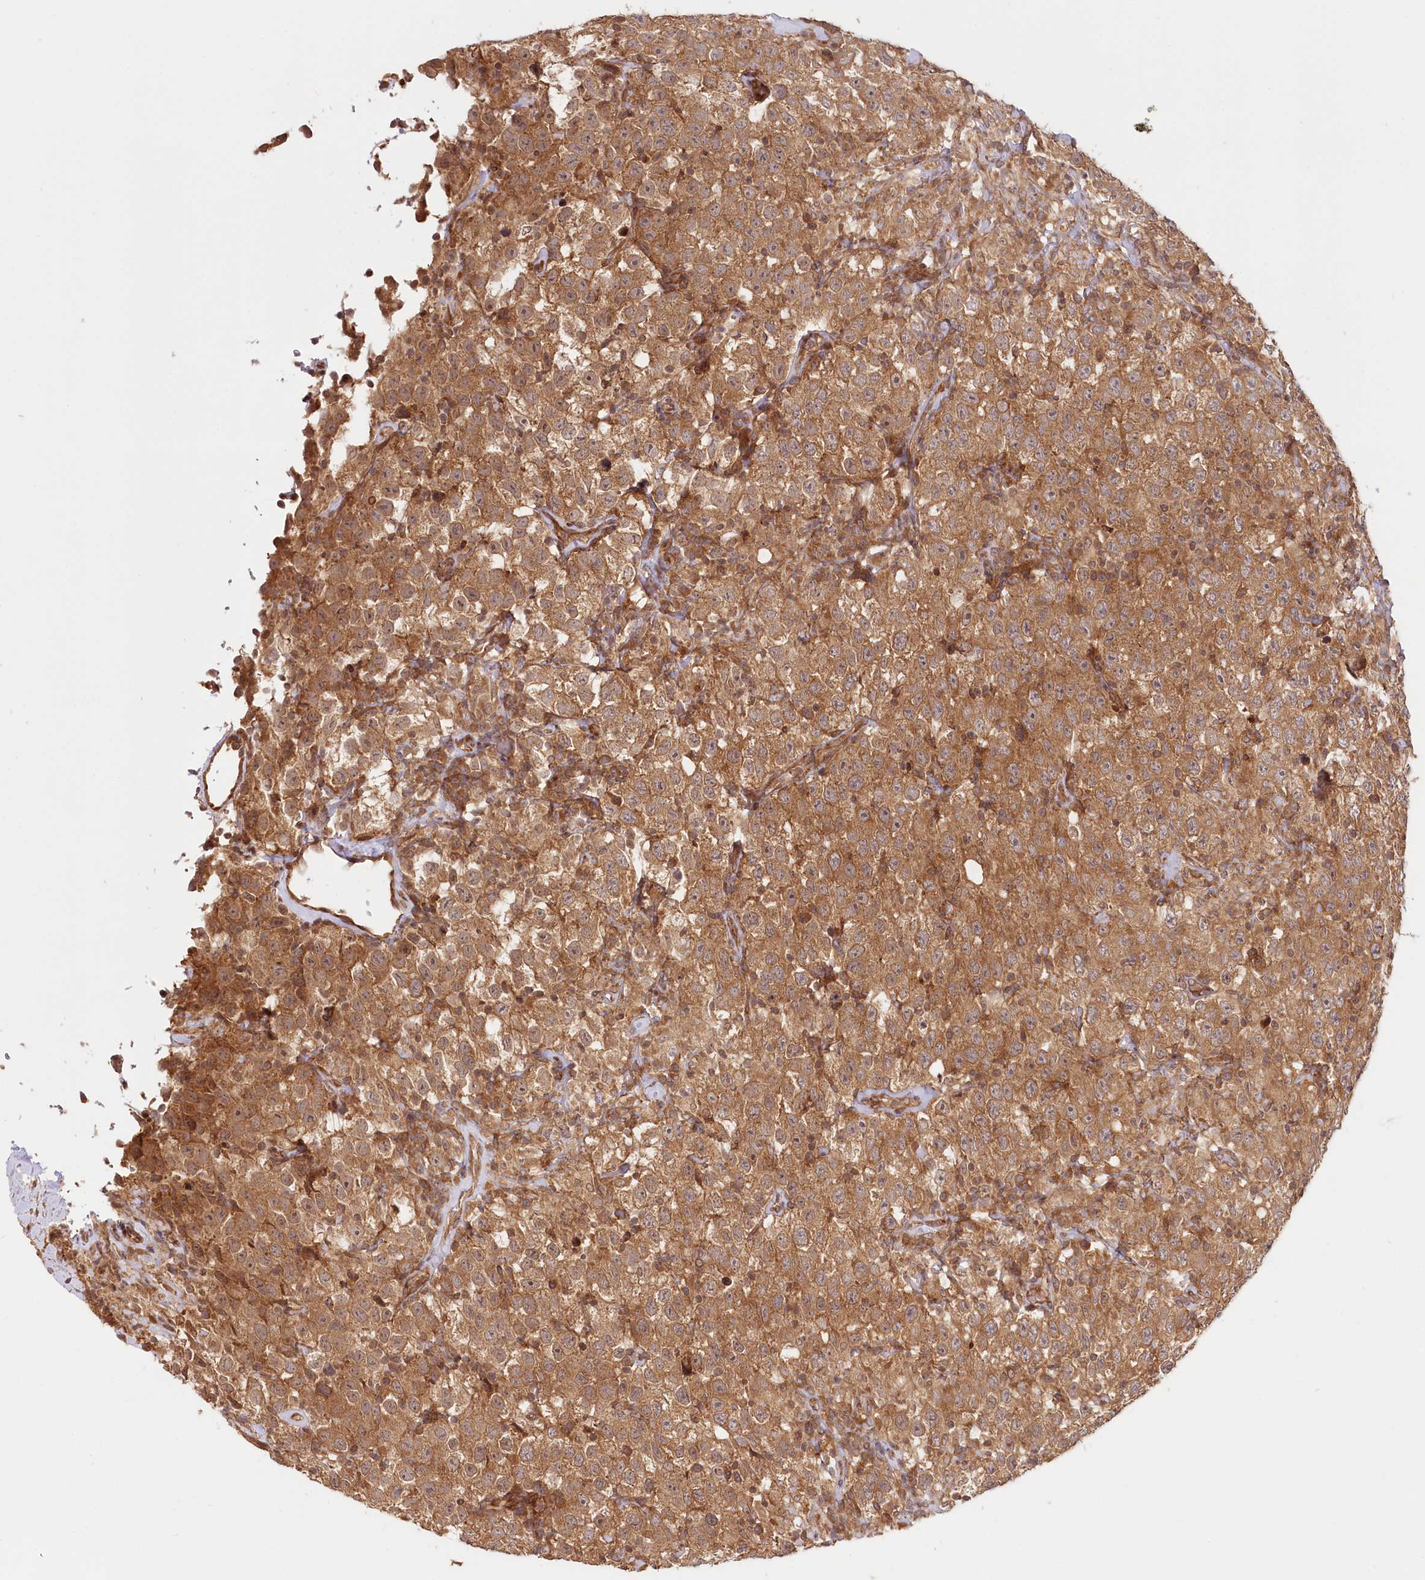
{"staining": {"intensity": "strong", "quantity": ">75%", "location": "cytoplasmic/membranous"}, "tissue": "testis cancer", "cell_type": "Tumor cells", "image_type": "cancer", "snomed": [{"axis": "morphology", "description": "Seminoma, NOS"}, {"axis": "topography", "description": "Testis"}], "caption": "Seminoma (testis) was stained to show a protein in brown. There is high levels of strong cytoplasmic/membranous expression in about >75% of tumor cells.", "gene": "CEP70", "patient": {"sex": "male", "age": 41}}